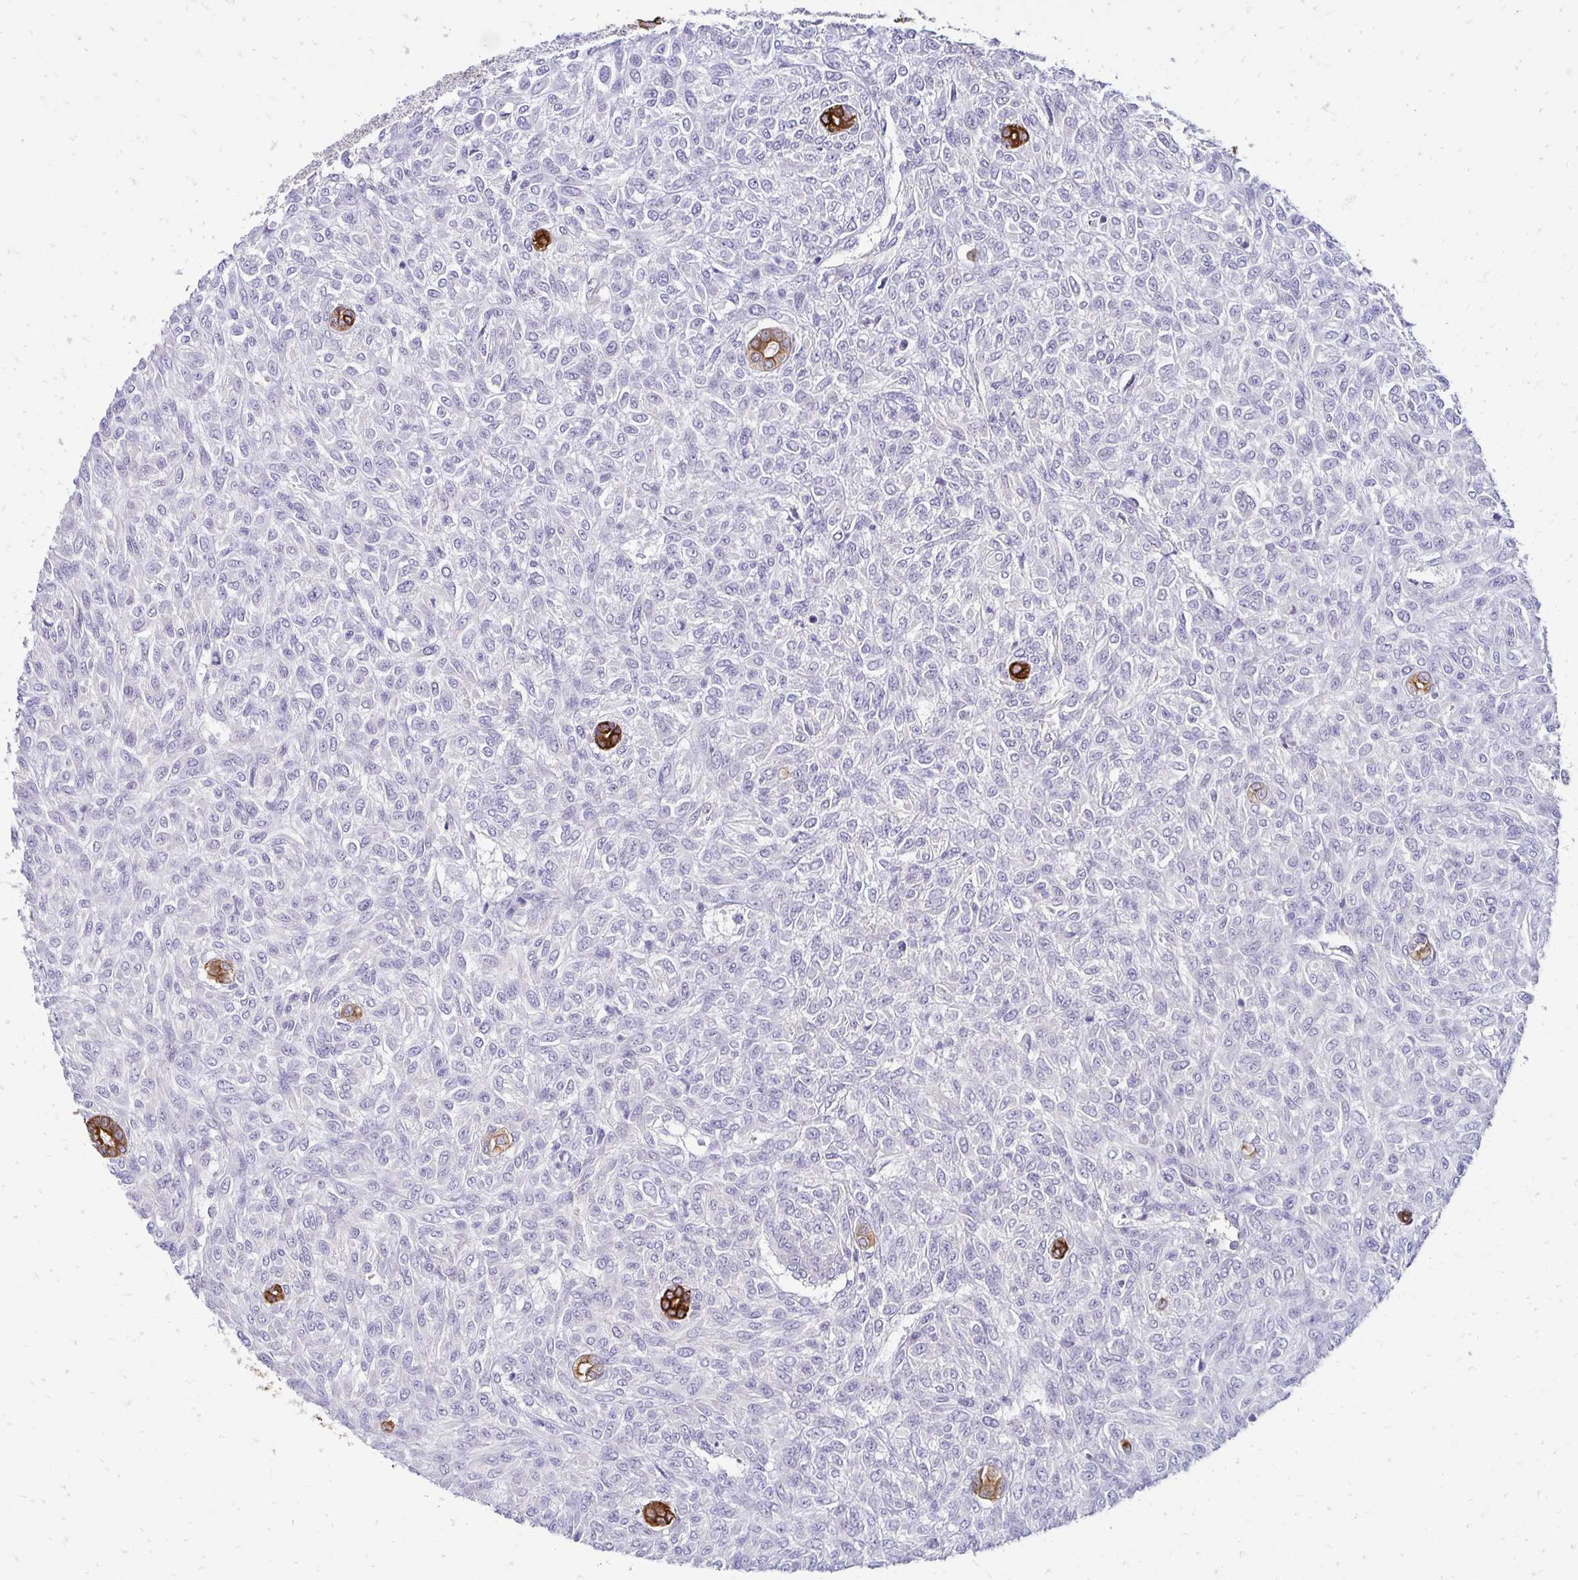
{"staining": {"intensity": "negative", "quantity": "none", "location": "none"}, "tissue": "renal cancer", "cell_type": "Tumor cells", "image_type": "cancer", "snomed": [{"axis": "morphology", "description": "Adenocarcinoma, NOS"}, {"axis": "topography", "description": "Kidney"}], "caption": "Immunohistochemistry micrograph of neoplastic tissue: renal adenocarcinoma stained with DAB displays no significant protein expression in tumor cells.", "gene": "C1QTNF2", "patient": {"sex": "male", "age": 58}}